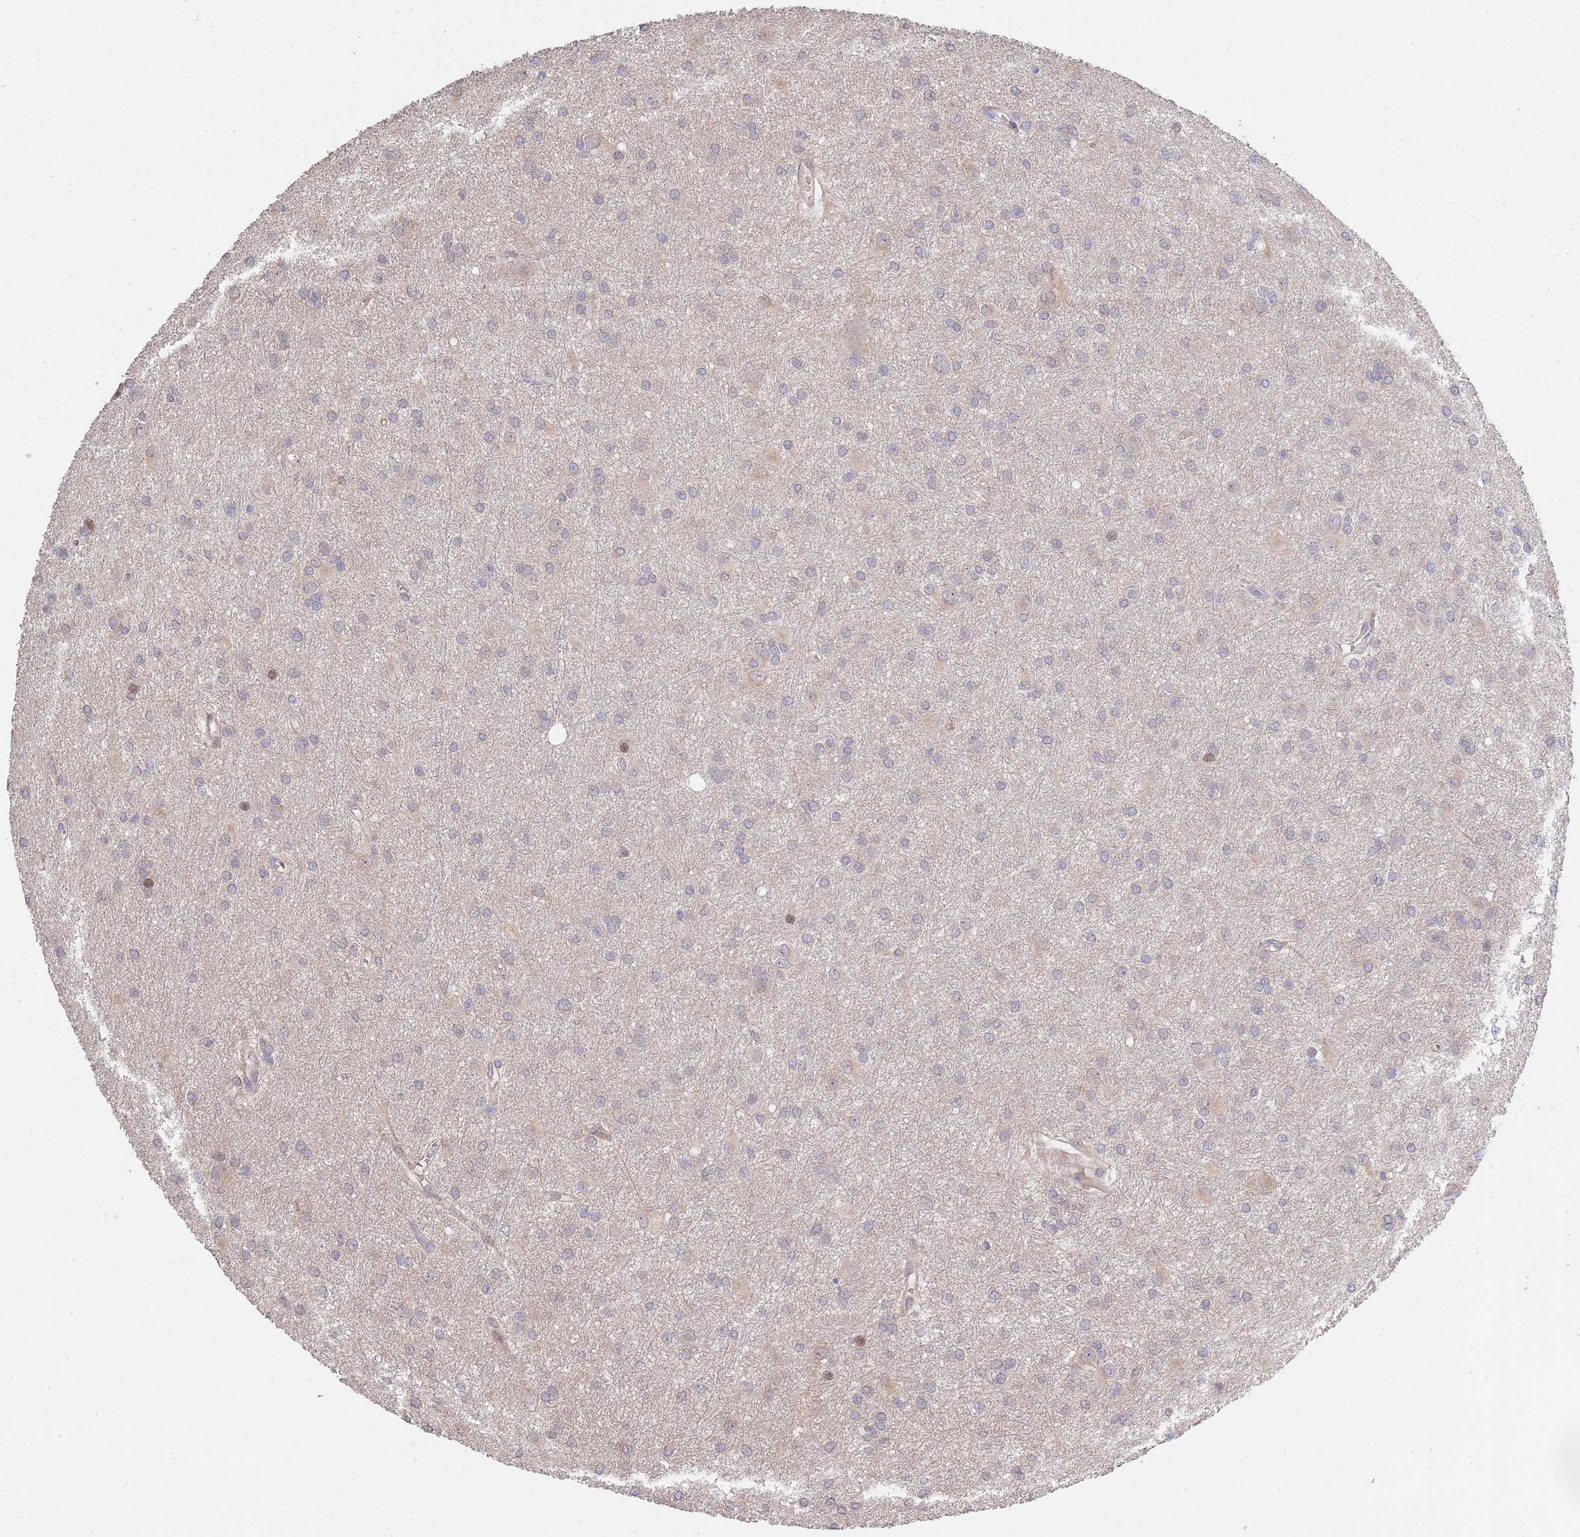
{"staining": {"intensity": "moderate", "quantity": "<25%", "location": "cytoplasmic/membranous,nuclear"}, "tissue": "glioma", "cell_type": "Tumor cells", "image_type": "cancer", "snomed": [{"axis": "morphology", "description": "Glioma, malignant, High grade"}, {"axis": "topography", "description": "Brain"}], "caption": "Glioma tissue reveals moderate cytoplasmic/membranous and nuclear staining in approximately <25% of tumor cells", "gene": "SYNDIG1L", "patient": {"sex": "female", "age": 50}}